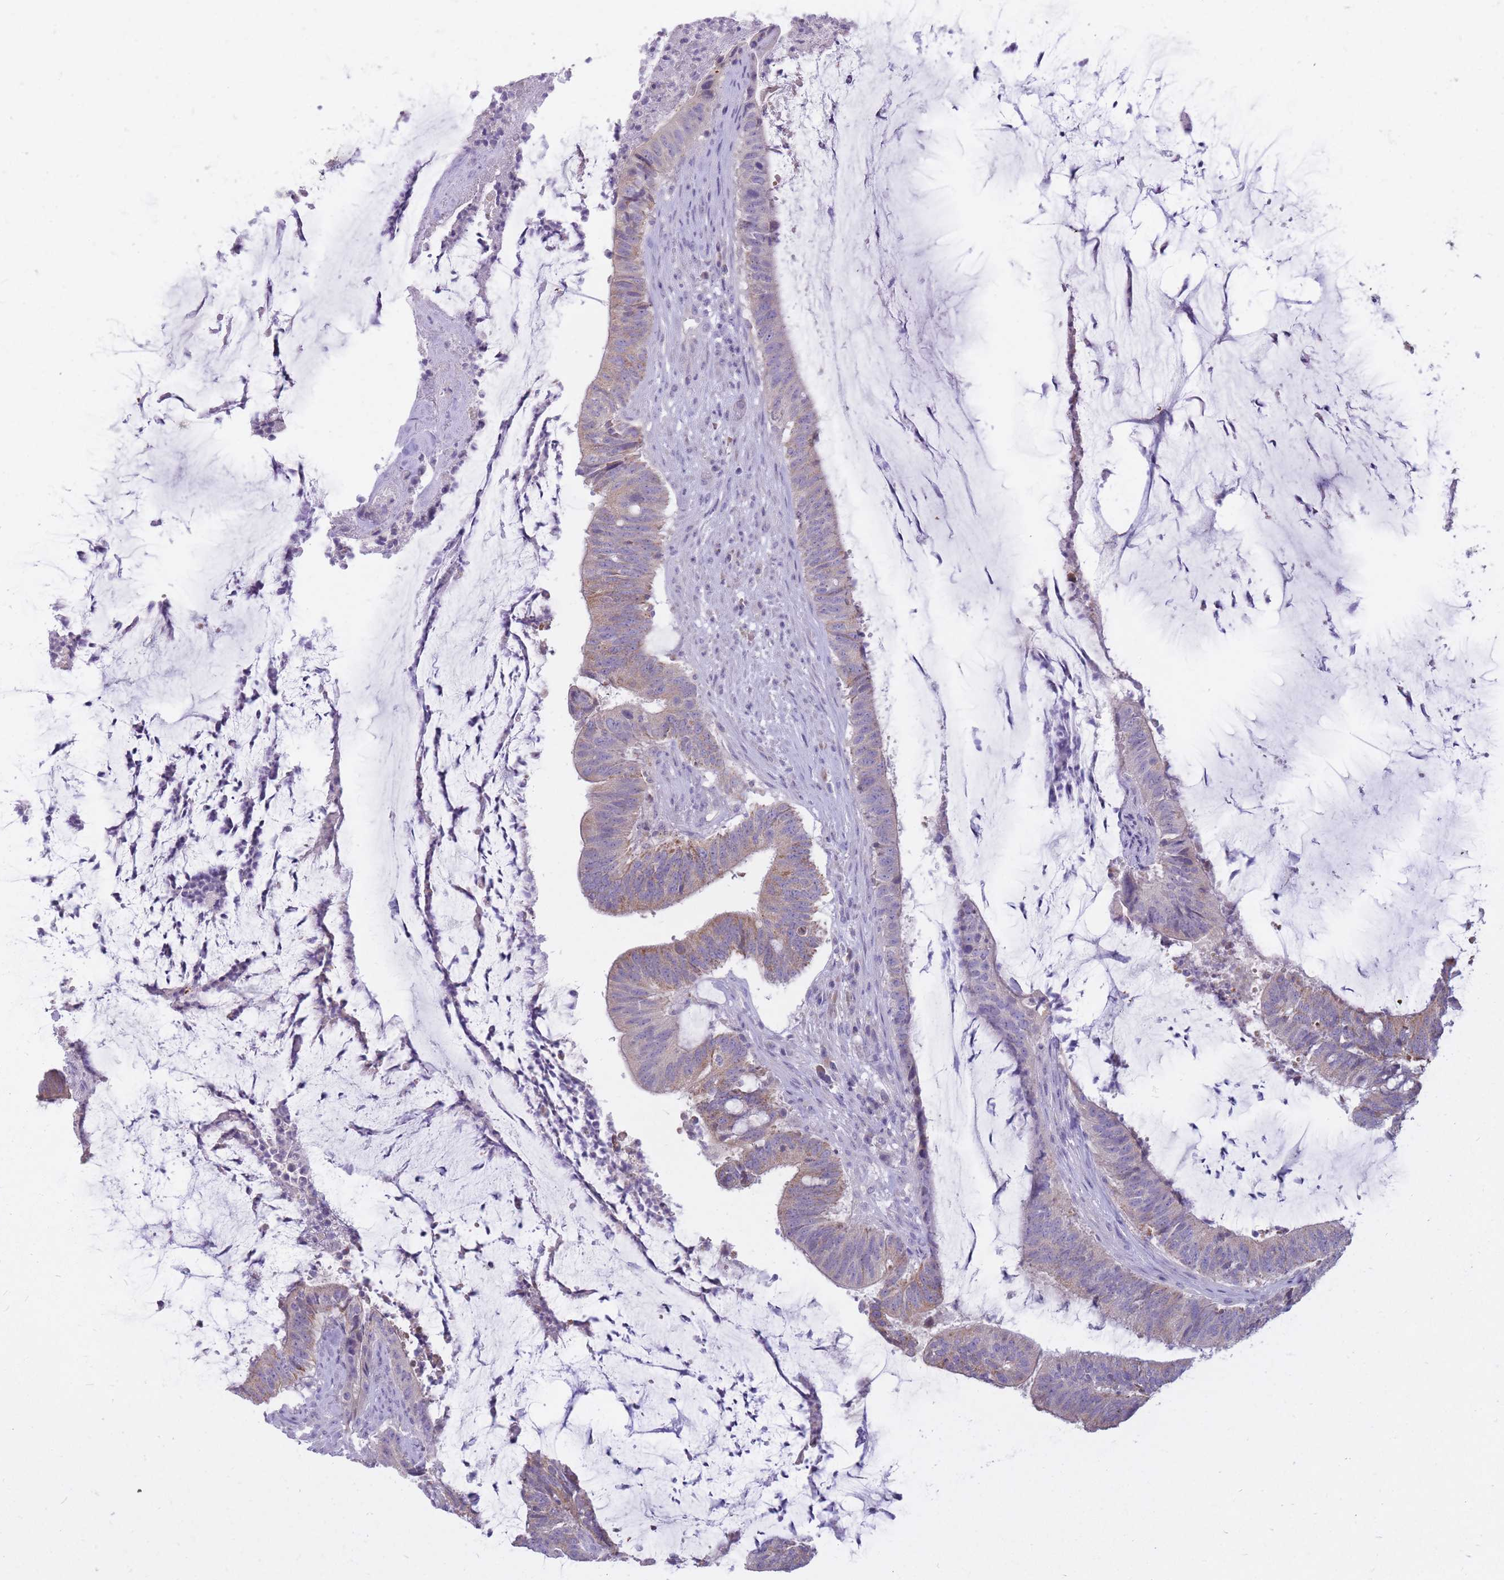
{"staining": {"intensity": "weak", "quantity": "25%-75%", "location": "cytoplasmic/membranous"}, "tissue": "colorectal cancer", "cell_type": "Tumor cells", "image_type": "cancer", "snomed": [{"axis": "morphology", "description": "Adenocarcinoma, NOS"}, {"axis": "topography", "description": "Colon"}], "caption": "Colorectal cancer (adenocarcinoma) stained with a brown dye shows weak cytoplasmic/membranous positive staining in approximately 25%-75% of tumor cells.", "gene": "RNF170", "patient": {"sex": "female", "age": 43}}